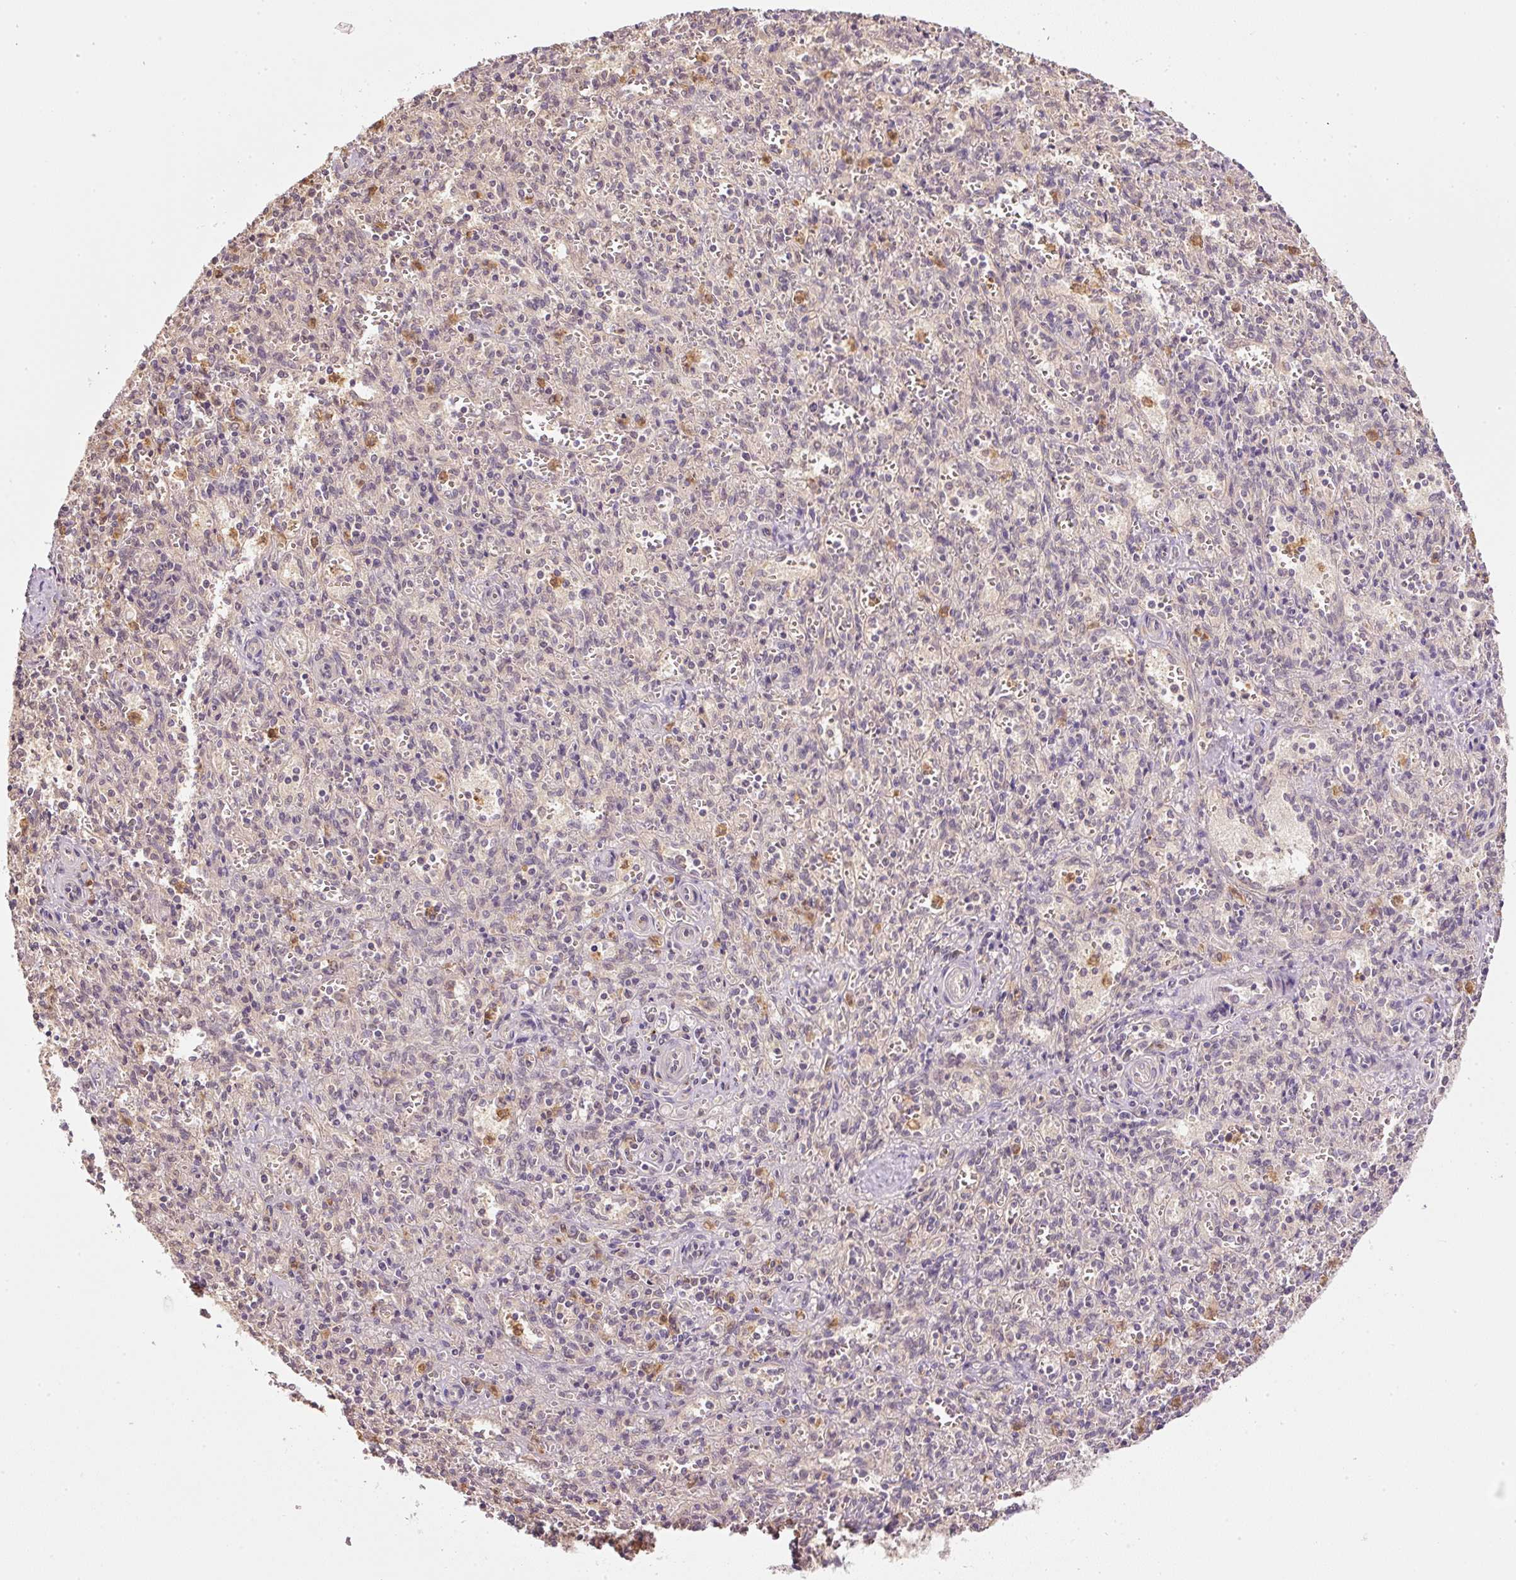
{"staining": {"intensity": "moderate", "quantity": "25%-75%", "location": "cytoplasmic/membranous"}, "tissue": "spleen", "cell_type": "Cells in red pulp", "image_type": "normal", "snomed": [{"axis": "morphology", "description": "Normal tissue, NOS"}, {"axis": "topography", "description": "Spleen"}], "caption": "Human spleen stained with a brown dye exhibits moderate cytoplasmic/membranous positive staining in approximately 25%-75% of cells in red pulp.", "gene": "CTTNBP2", "patient": {"sex": "female", "age": 26}}